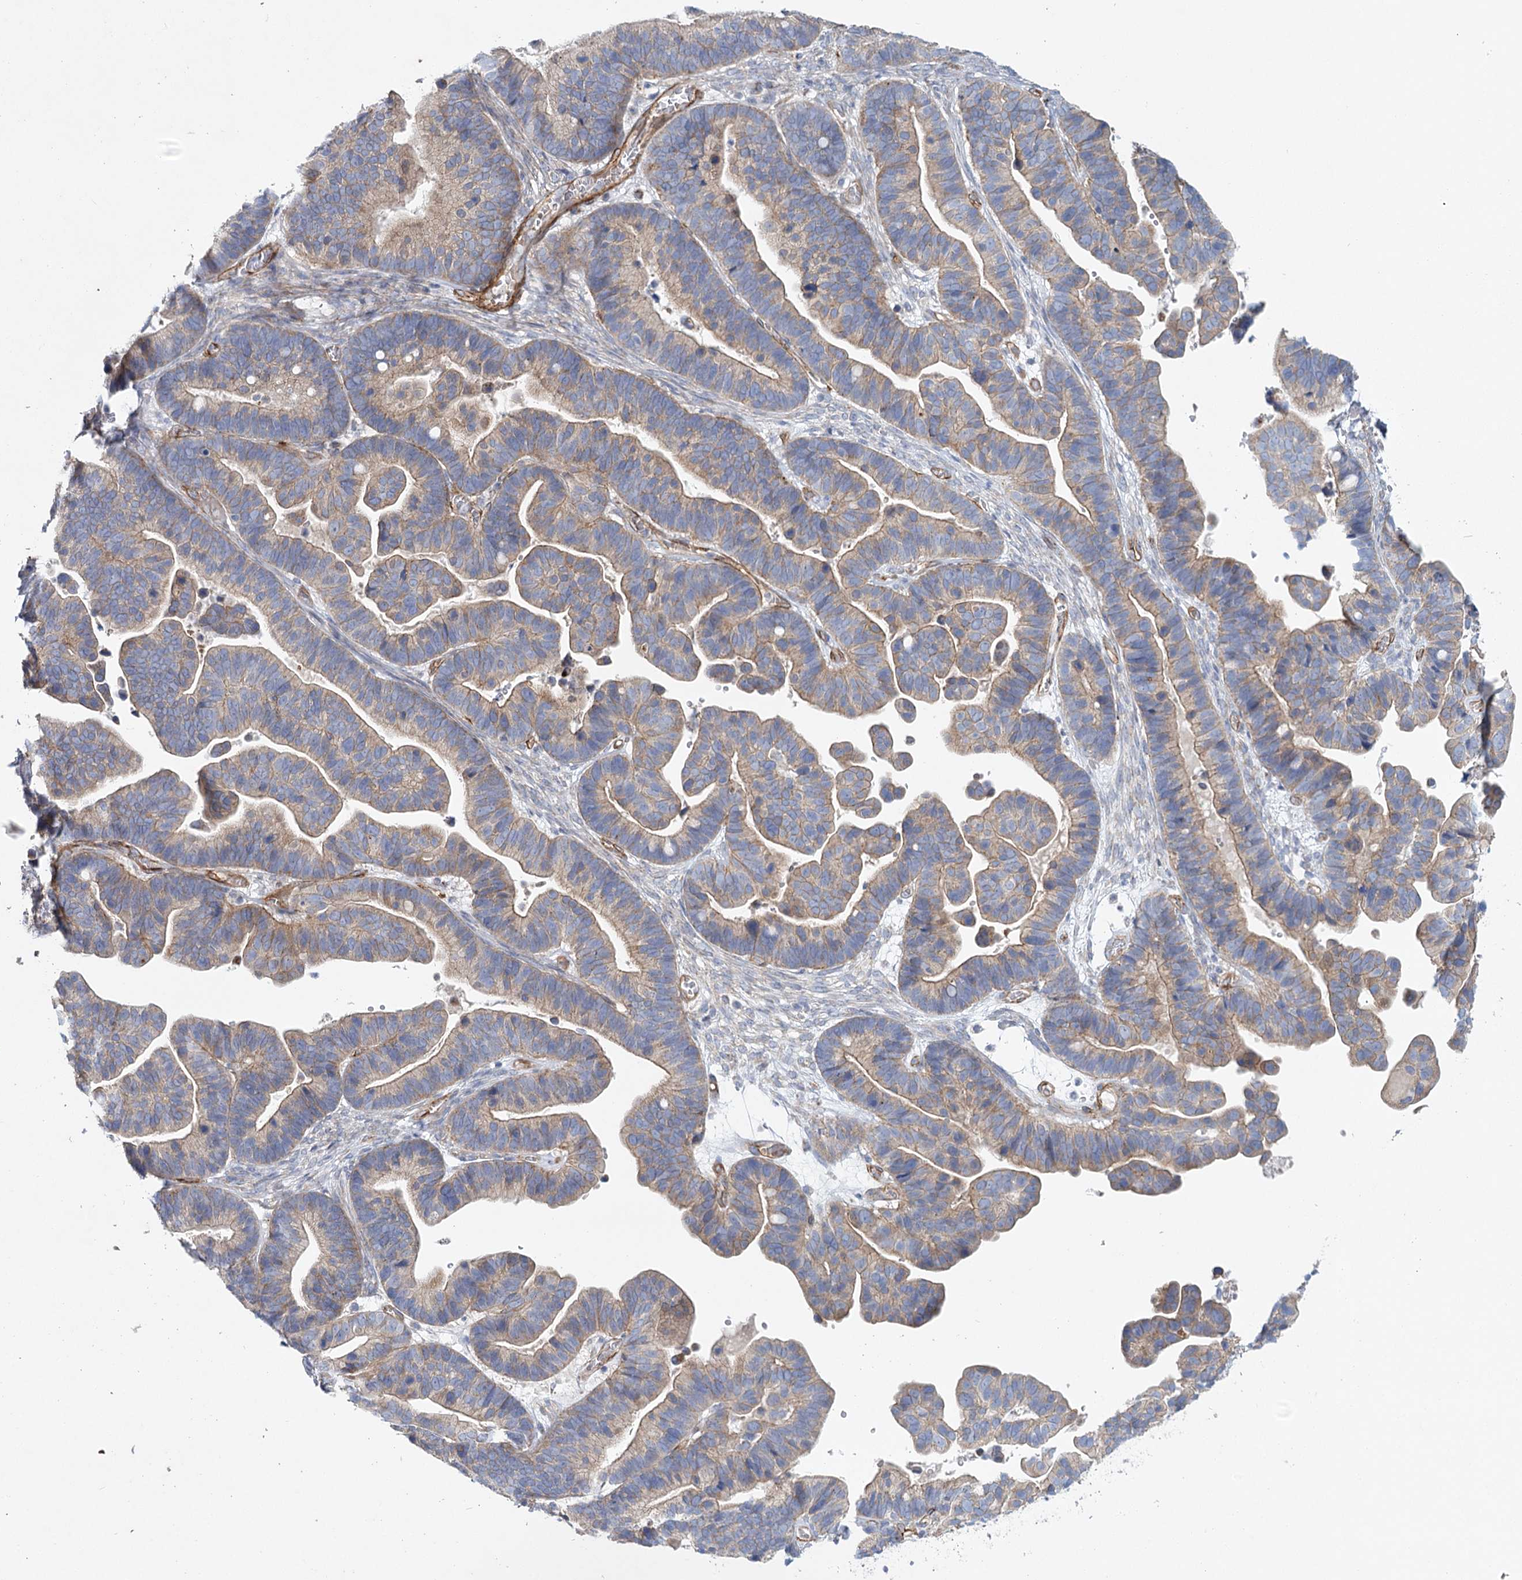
{"staining": {"intensity": "weak", "quantity": "25%-75%", "location": "cytoplasmic/membranous"}, "tissue": "ovarian cancer", "cell_type": "Tumor cells", "image_type": "cancer", "snomed": [{"axis": "morphology", "description": "Cystadenocarcinoma, serous, NOS"}, {"axis": "topography", "description": "Ovary"}], "caption": "A brown stain highlights weak cytoplasmic/membranous positivity of a protein in human ovarian cancer (serous cystadenocarcinoma) tumor cells.", "gene": "TMEM164", "patient": {"sex": "female", "age": 56}}